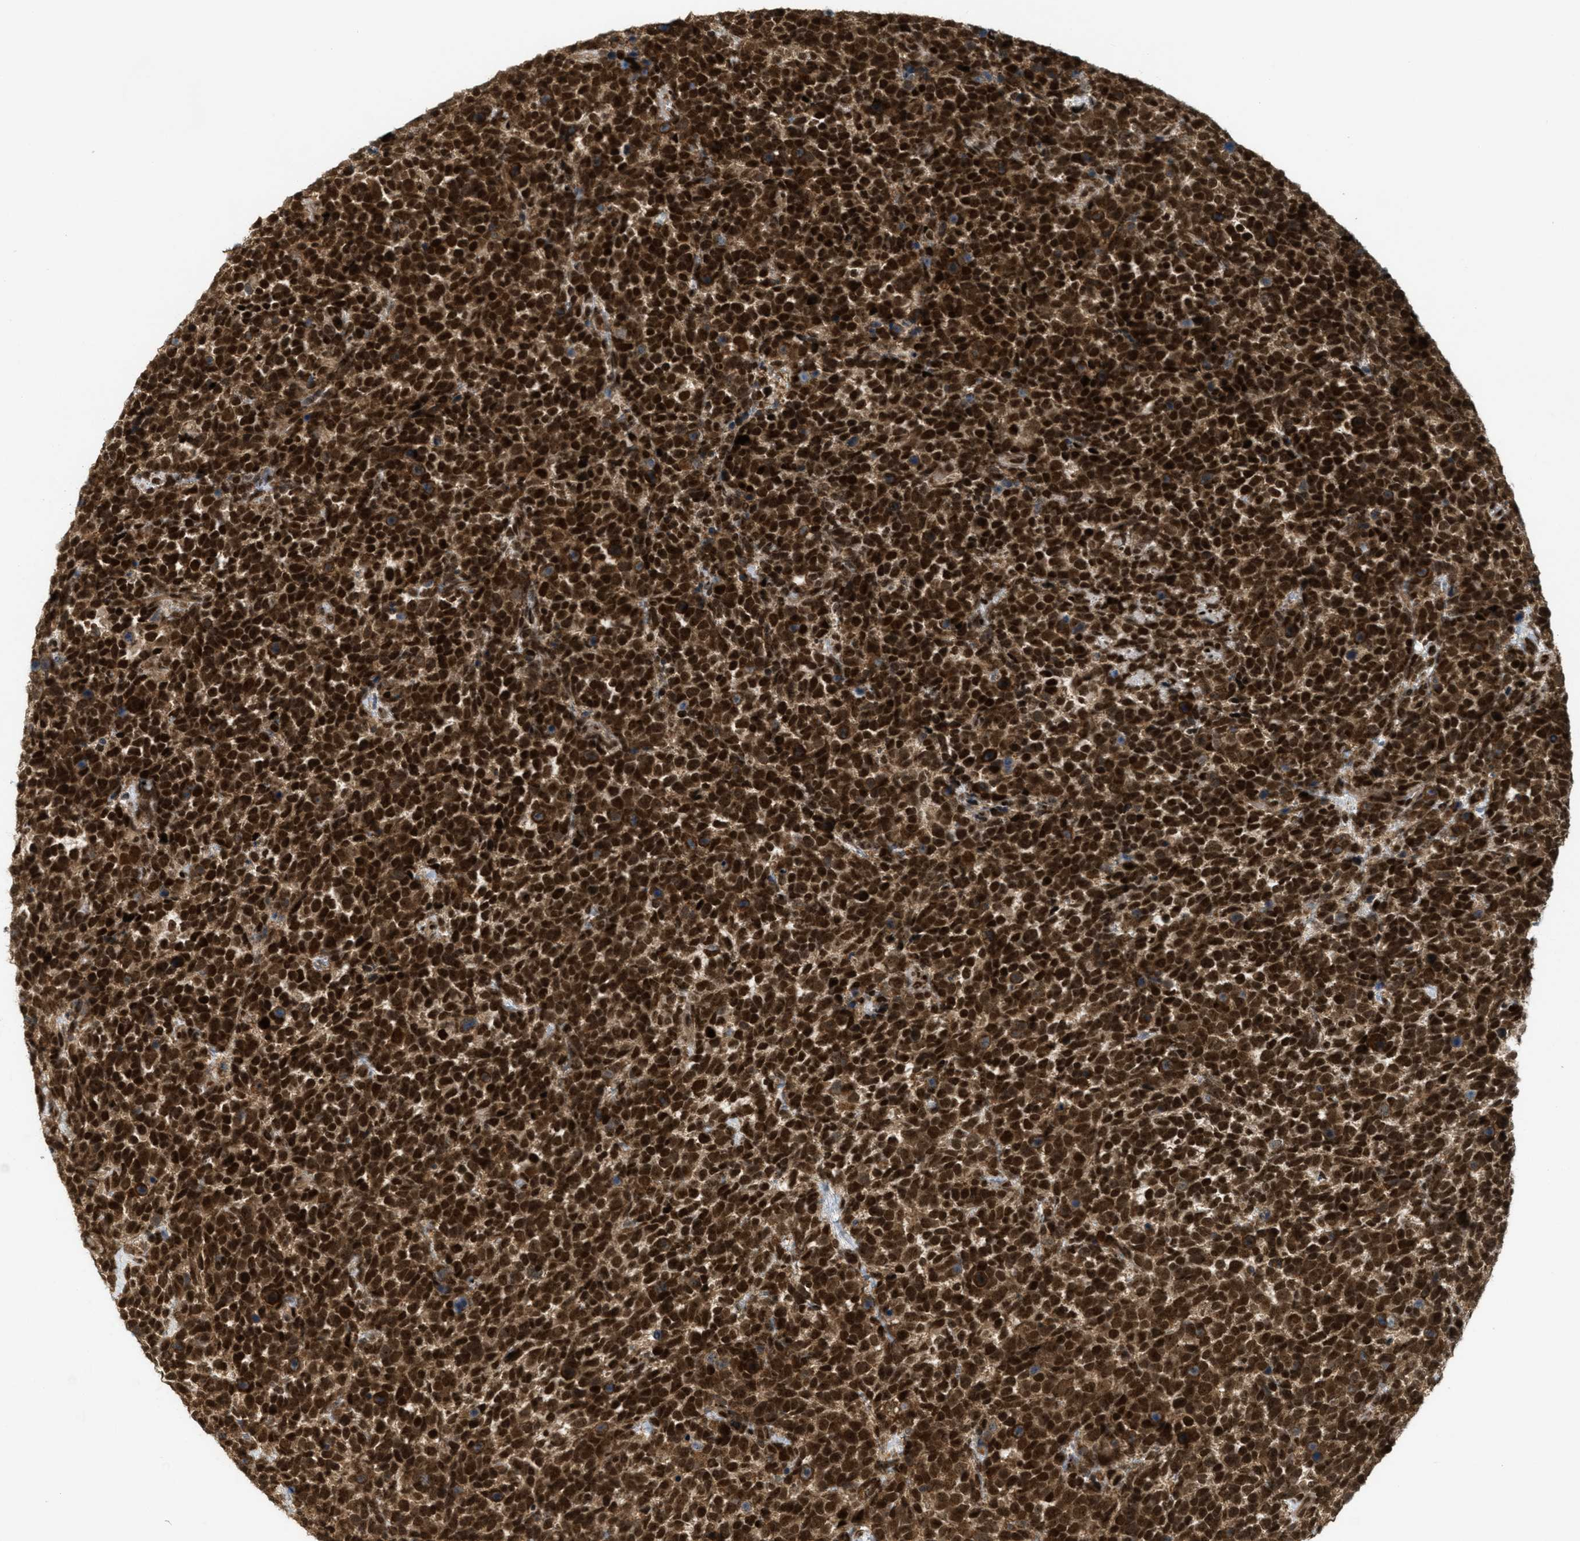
{"staining": {"intensity": "strong", "quantity": ">75%", "location": "cytoplasmic/membranous,nuclear"}, "tissue": "urothelial cancer", "cell_type": "Tumor cells", "image_type": "cancer", "snomed": [{"axis": "morphology", "description": "Urothelial carcinoma, High grade"}, {"axis": "topography", "description": "Urinary bladder"}], "caption": "IHC photomicrograph of neoplastic tissue: human high-grade urothelial carcinoma stained using immunohistochemistry (IHC) exhibits high levels of strong protein expression localized specifically in the cytoplasmic/membranous and nuclear of tumor cells, appearing as a cytoplasmic/membranous and nuclear brown color.", "gene": "TLK1", "patient": {"sex": "female", "age": 82}}